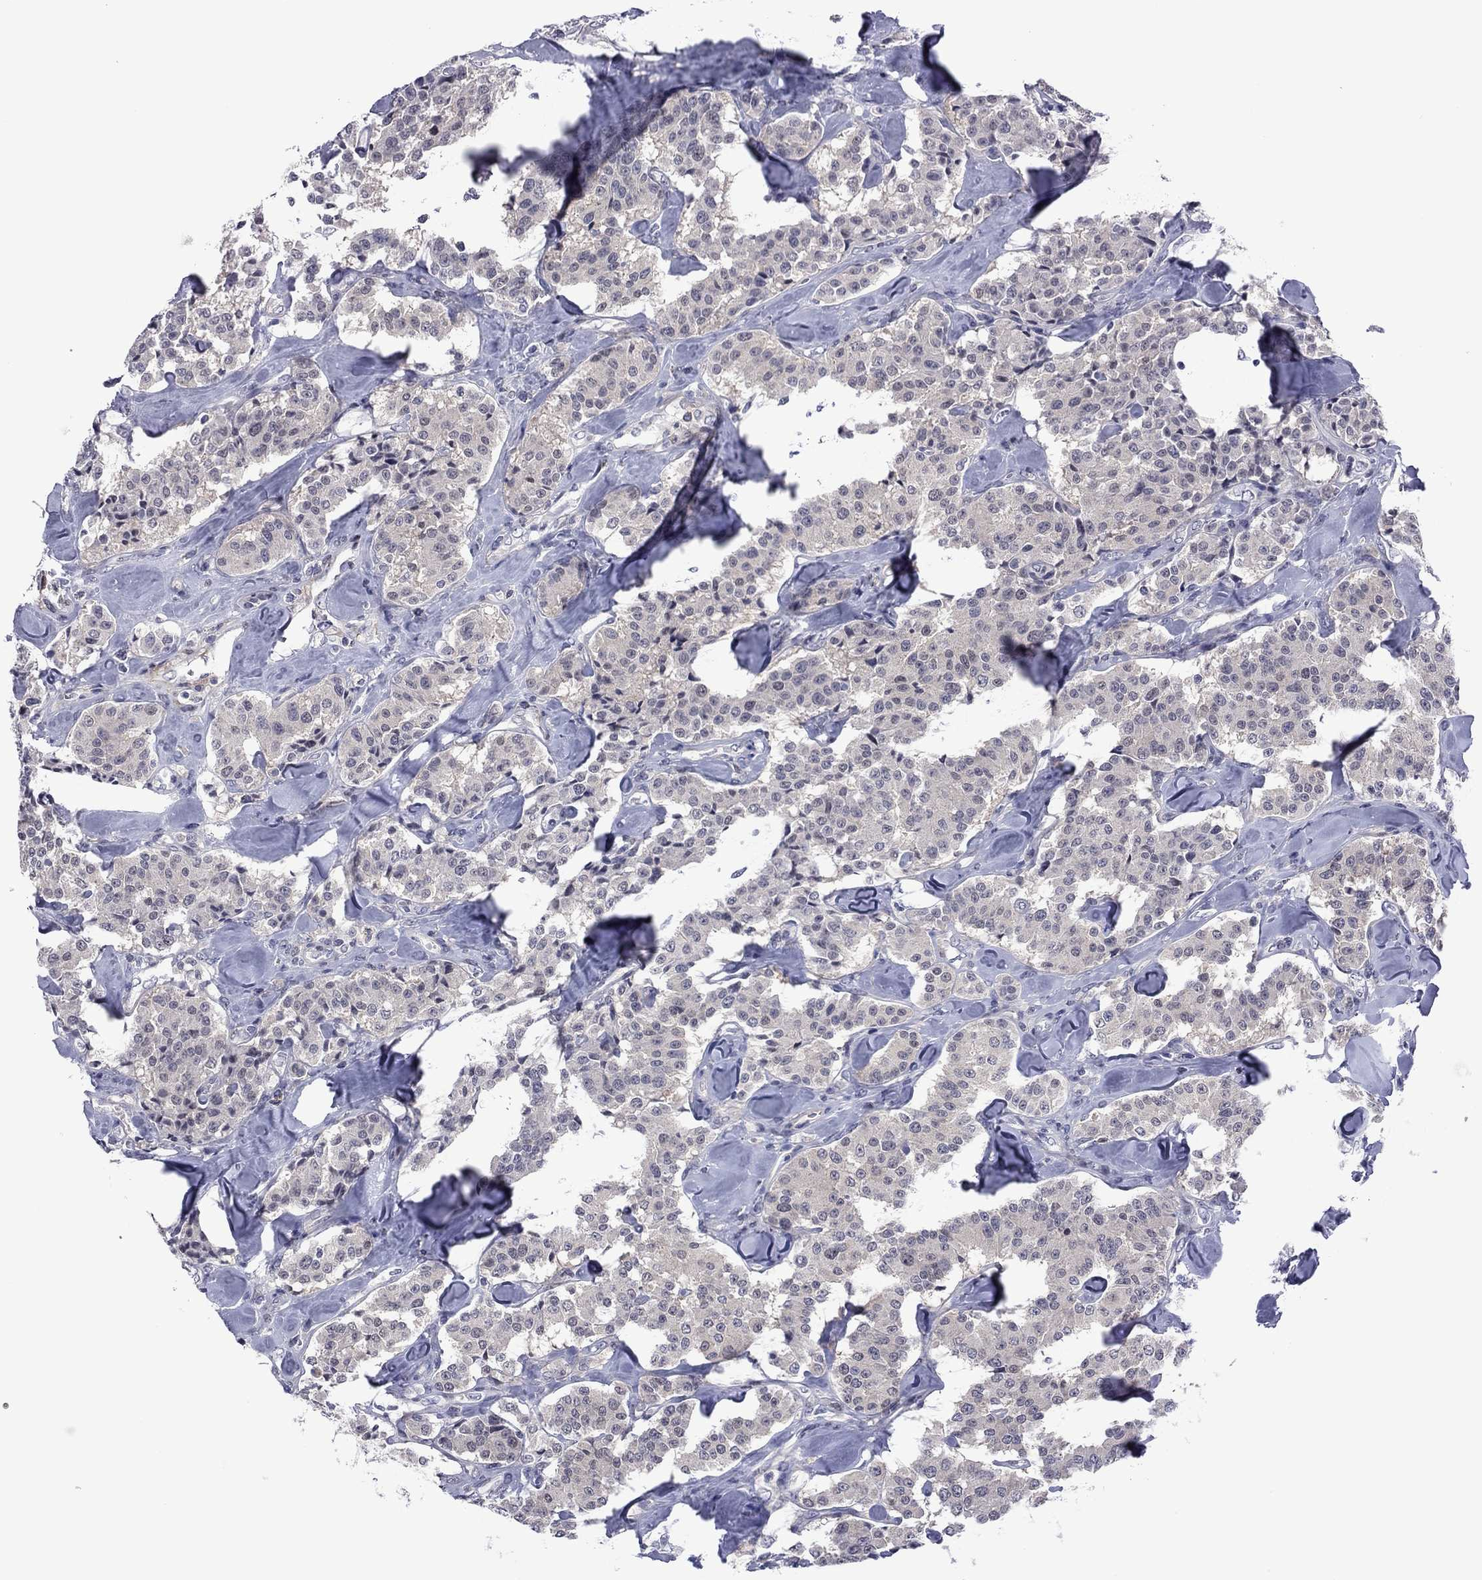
{"staining": {"intensity": "negative", "quantity": "none", "location": "none"}, "tissue": "carcinoid", "cell_type": "Tumor cells", "image_type": "cancer", "snomed": [{"axis": "morphology", "description": "Carcinoid, malignant, NOS"}, {"axis": "topography", "description": "Pancreas"}], "caption": "Tumor cells are negative for protein expression in human carcinoid. The staining was performed using DAB to visualize the protein expression in brown, while the nuclei were stained in blue with hematoxylin (Magnification: 20x).", "gene": "POU5F2", "patient": {"sex": "male", "age": 41}}